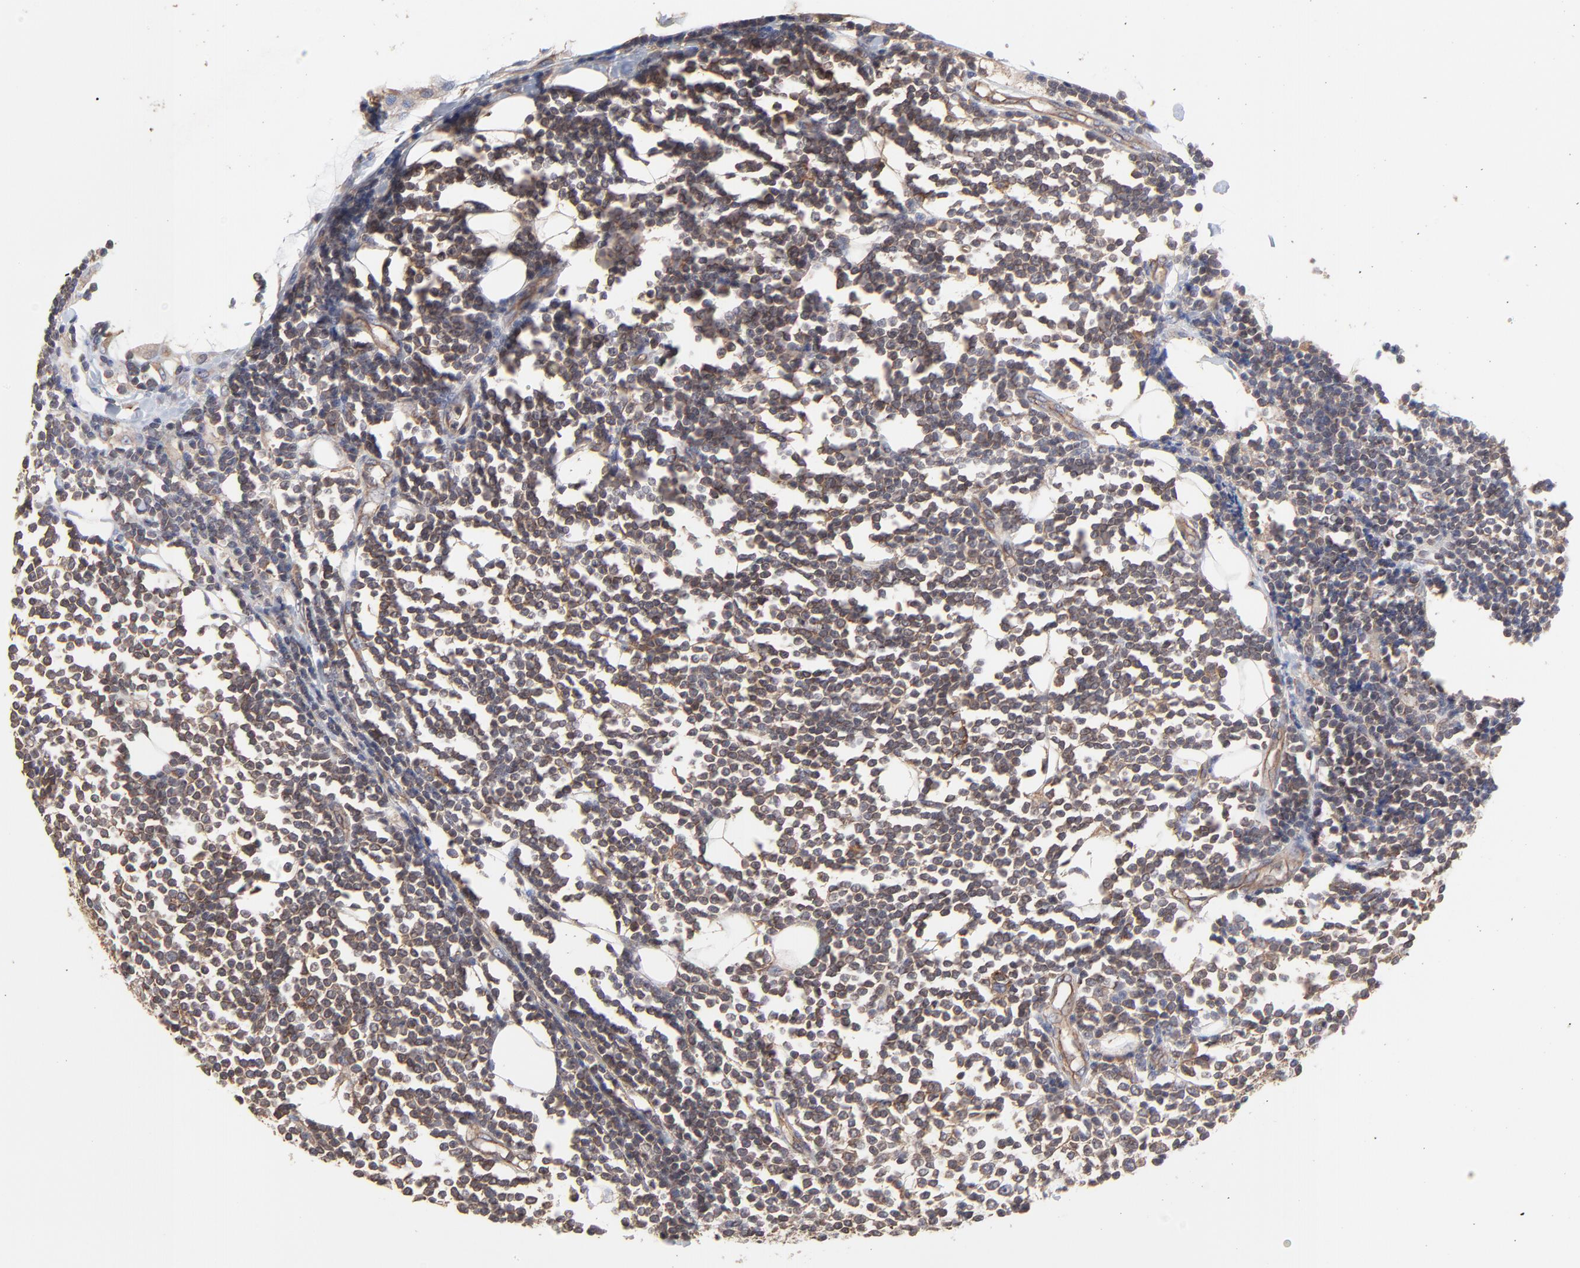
{"staining": {"intensity": "weak", "quantity": "25%-75%", "location": "cytoplasmic/membranous"}, "tissue": "lymphoma", "cell_type": "Tumor cells", "image_type": "cancer", "snomed": [{"axis": "morphology", "description": "Malignant lymphoma, non-Hodgkin's type, Low grade"}, {"axis": "topography", "description": "Soft tissue"}], "caption": "Lymphoma stained with immunohistochemistry (IHC) shows weak cytoplasmic/membranous positivity in about 25%-75% of tumor cells.", "gene": "ARMT1", "patient": {"sex": "male", "age": 92}}